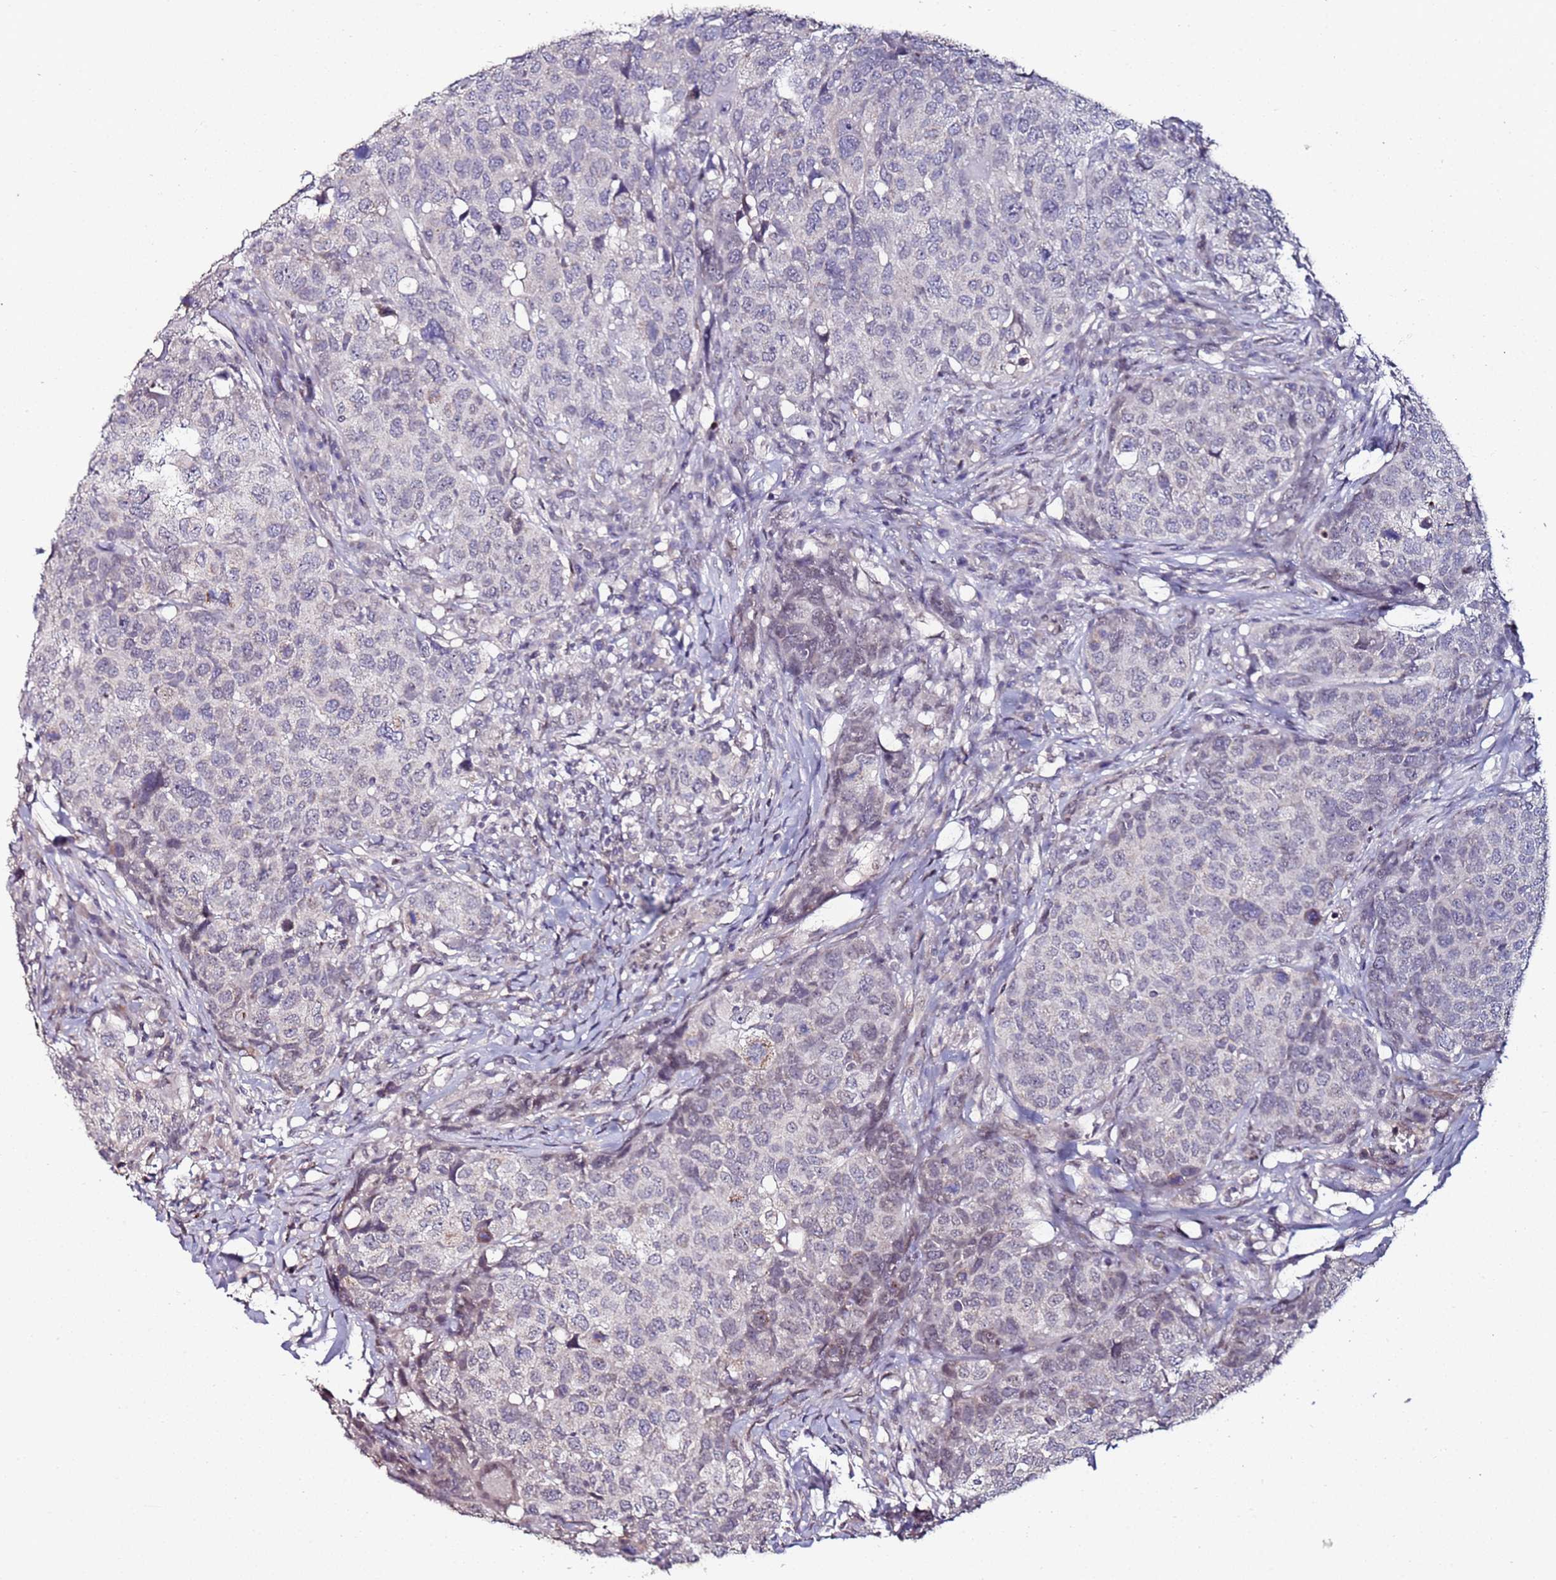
{"staining": {"intensity": "negative", "quantity": "none", "location": "none"}, "tissue": "head and neck cancer", "cell_type": "Tumor cells", "image_type": "cancer", "snomed": [{"axis": "morphology", "description": "Squamous cell carcinoma, NOS"}, {"axis": "topography", "description": "Head-Neck"}], "caption": "Head and neck squamous cell carcinoma stained for a protein using IHC shows no expression tumor cells.", "gene": "DUSP28", "patient": {"sex": "male", "age": 66}}